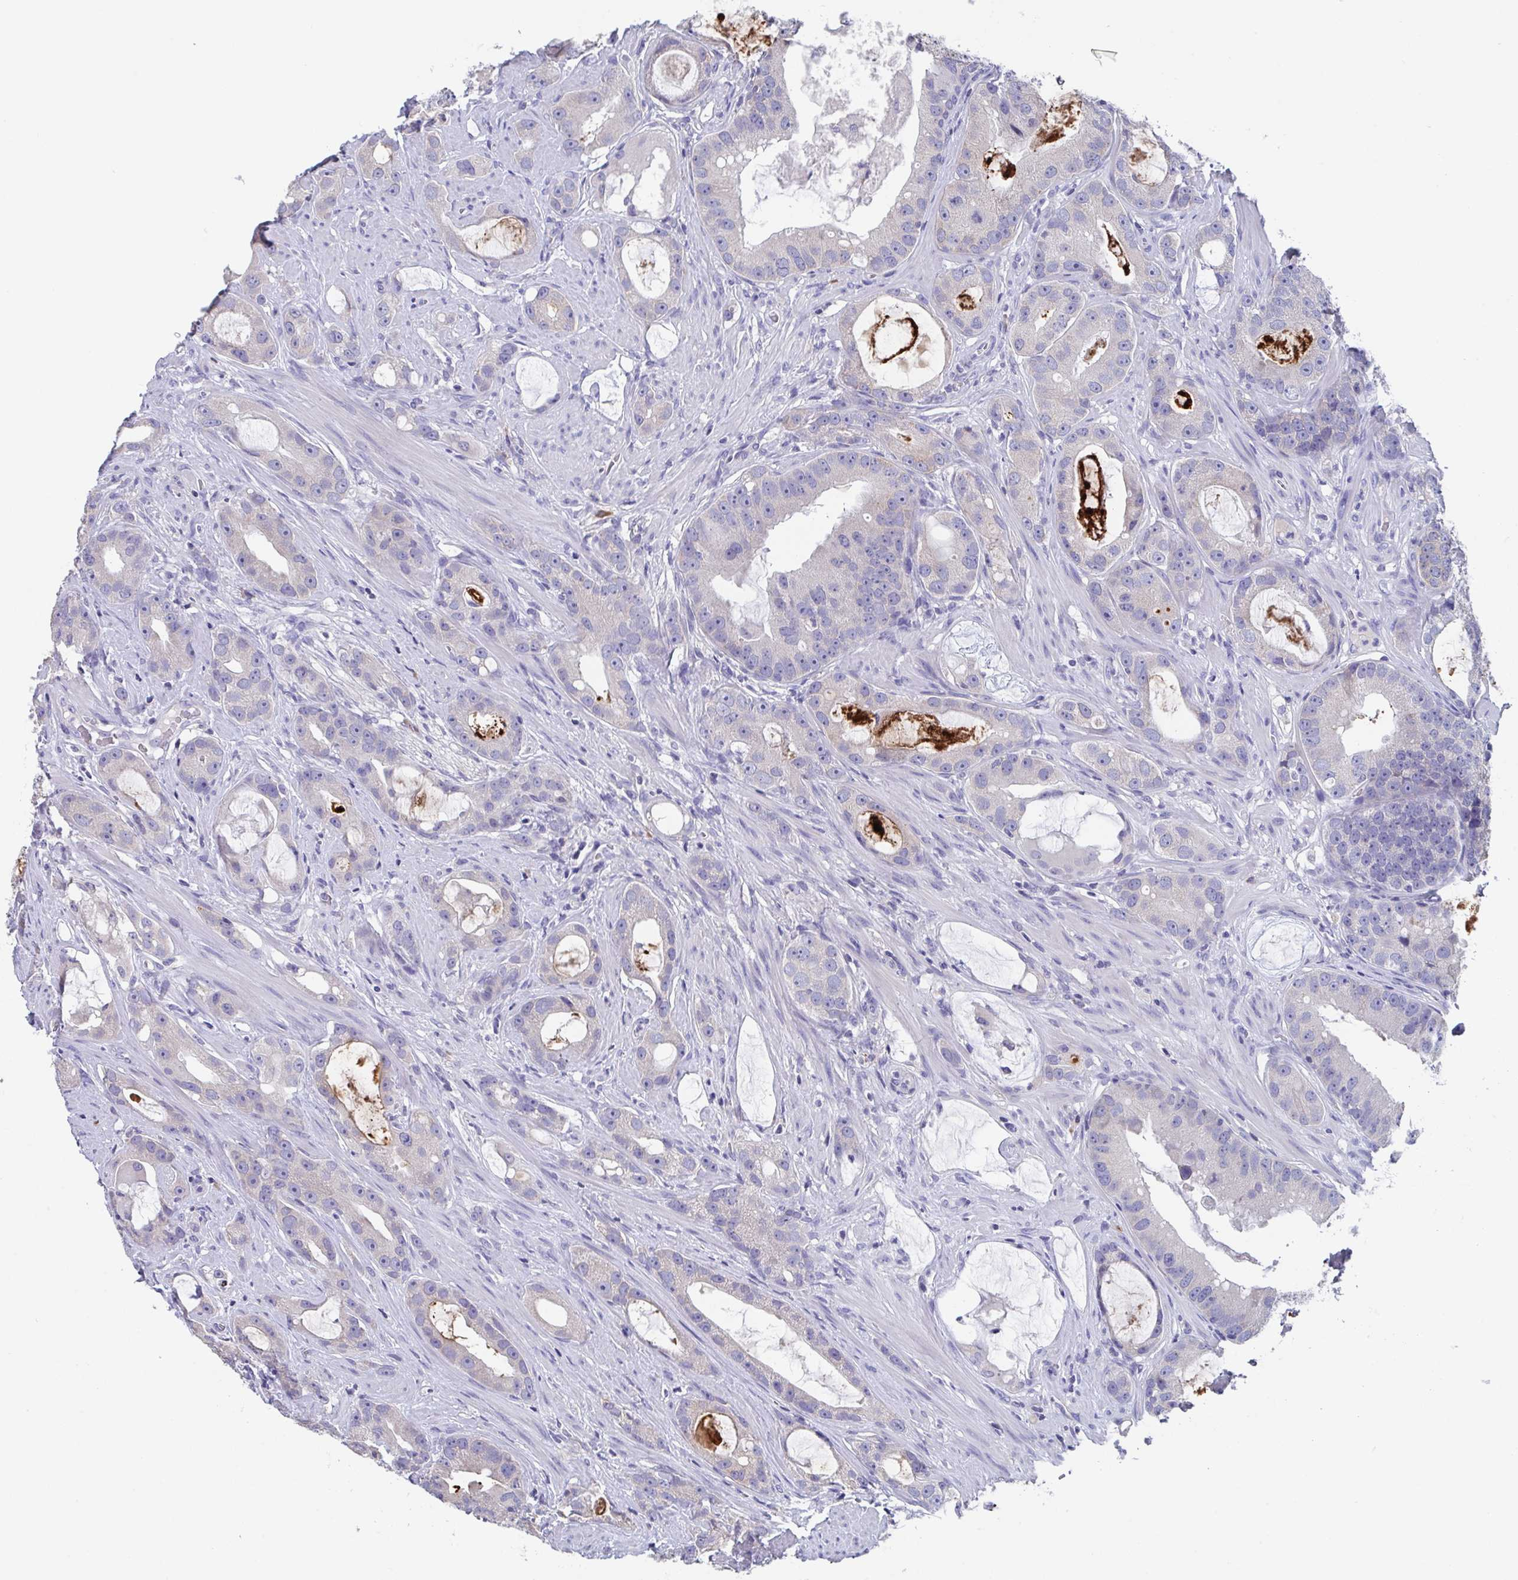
{"staining": {"intensity": "negative", "quantity": "none", "location": "none"}, "tissue": "prostate cancer", "cell_type": "Tumor cells", "image_type": "cancer", "snomed": [{"axis": "morphology", "description": "Adenocarcinoma, High grade"}, {"axis": "topography", "description": "Prostate"}], "caption": "Human prostate cancer (adenocarcinoma (high-grade)) stained for a protein using immunohistochemistry exhibits no expression in tumor cells.", "gene": "LRRC58", "patient": {"sex": "male", "age": 65}}